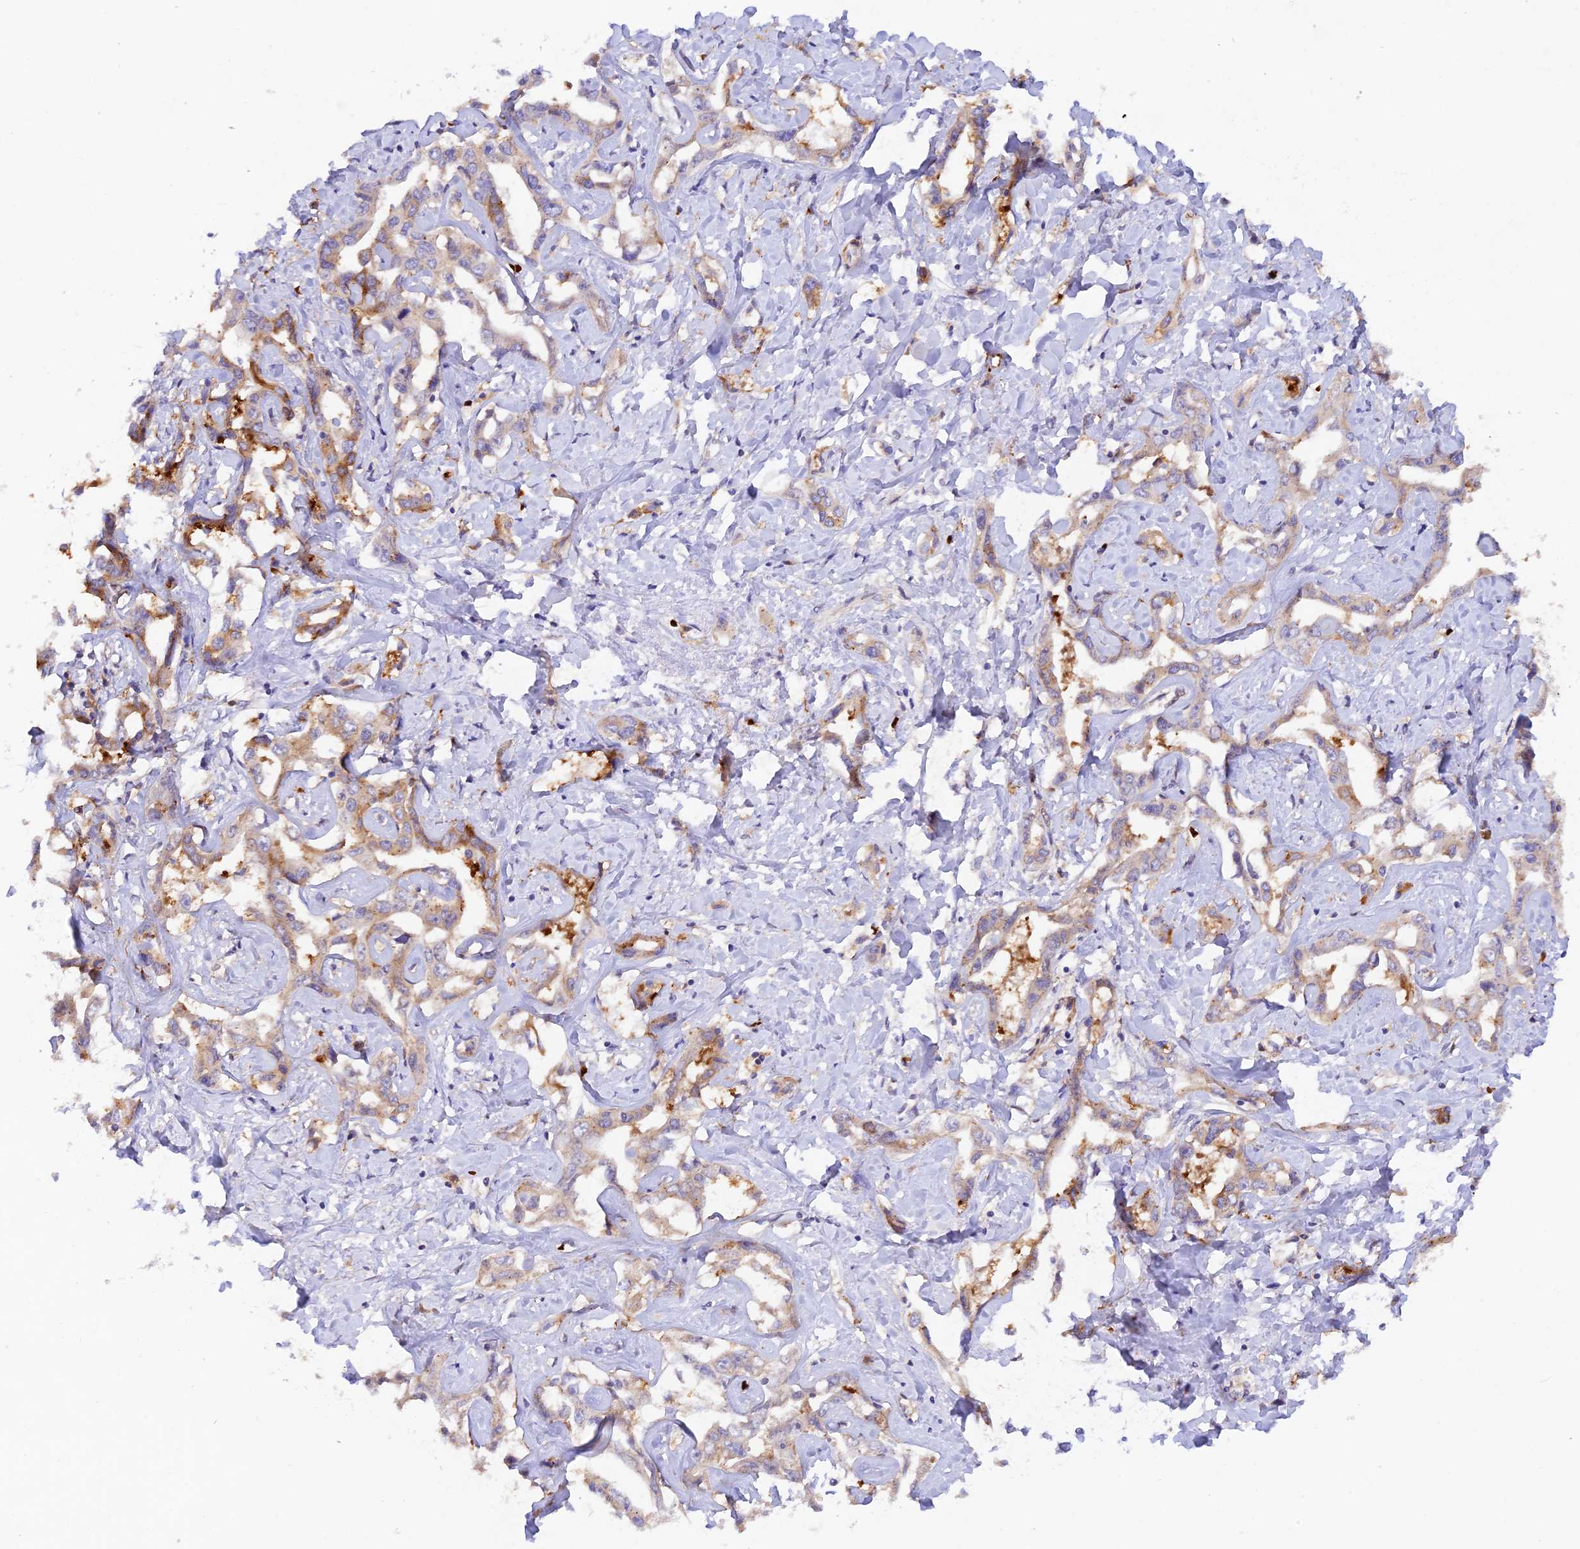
{"staining": {"intensity": "weak", "quantity": ">75%", "location": "cytoplasmic/membranous"}, "tissue": "liver cancer", "cell_type": "Tumor cells", "image_type": "cancer", "snomed": [{"axis": "morphology", "description": "Cholangiocarcinoma"}, {"axis": "topography", "description": "Liver"}], "caption": "The histopathology image reveals a brown stain indicating the presence of a protein in the cytoplasmic/membranous of tumor cells in liver cancer. The protein of interest is shown in brown color, while the nuclei are stained blue.", "gene": "WDFY4", "patient": {"sex": "male", "age": 59}}